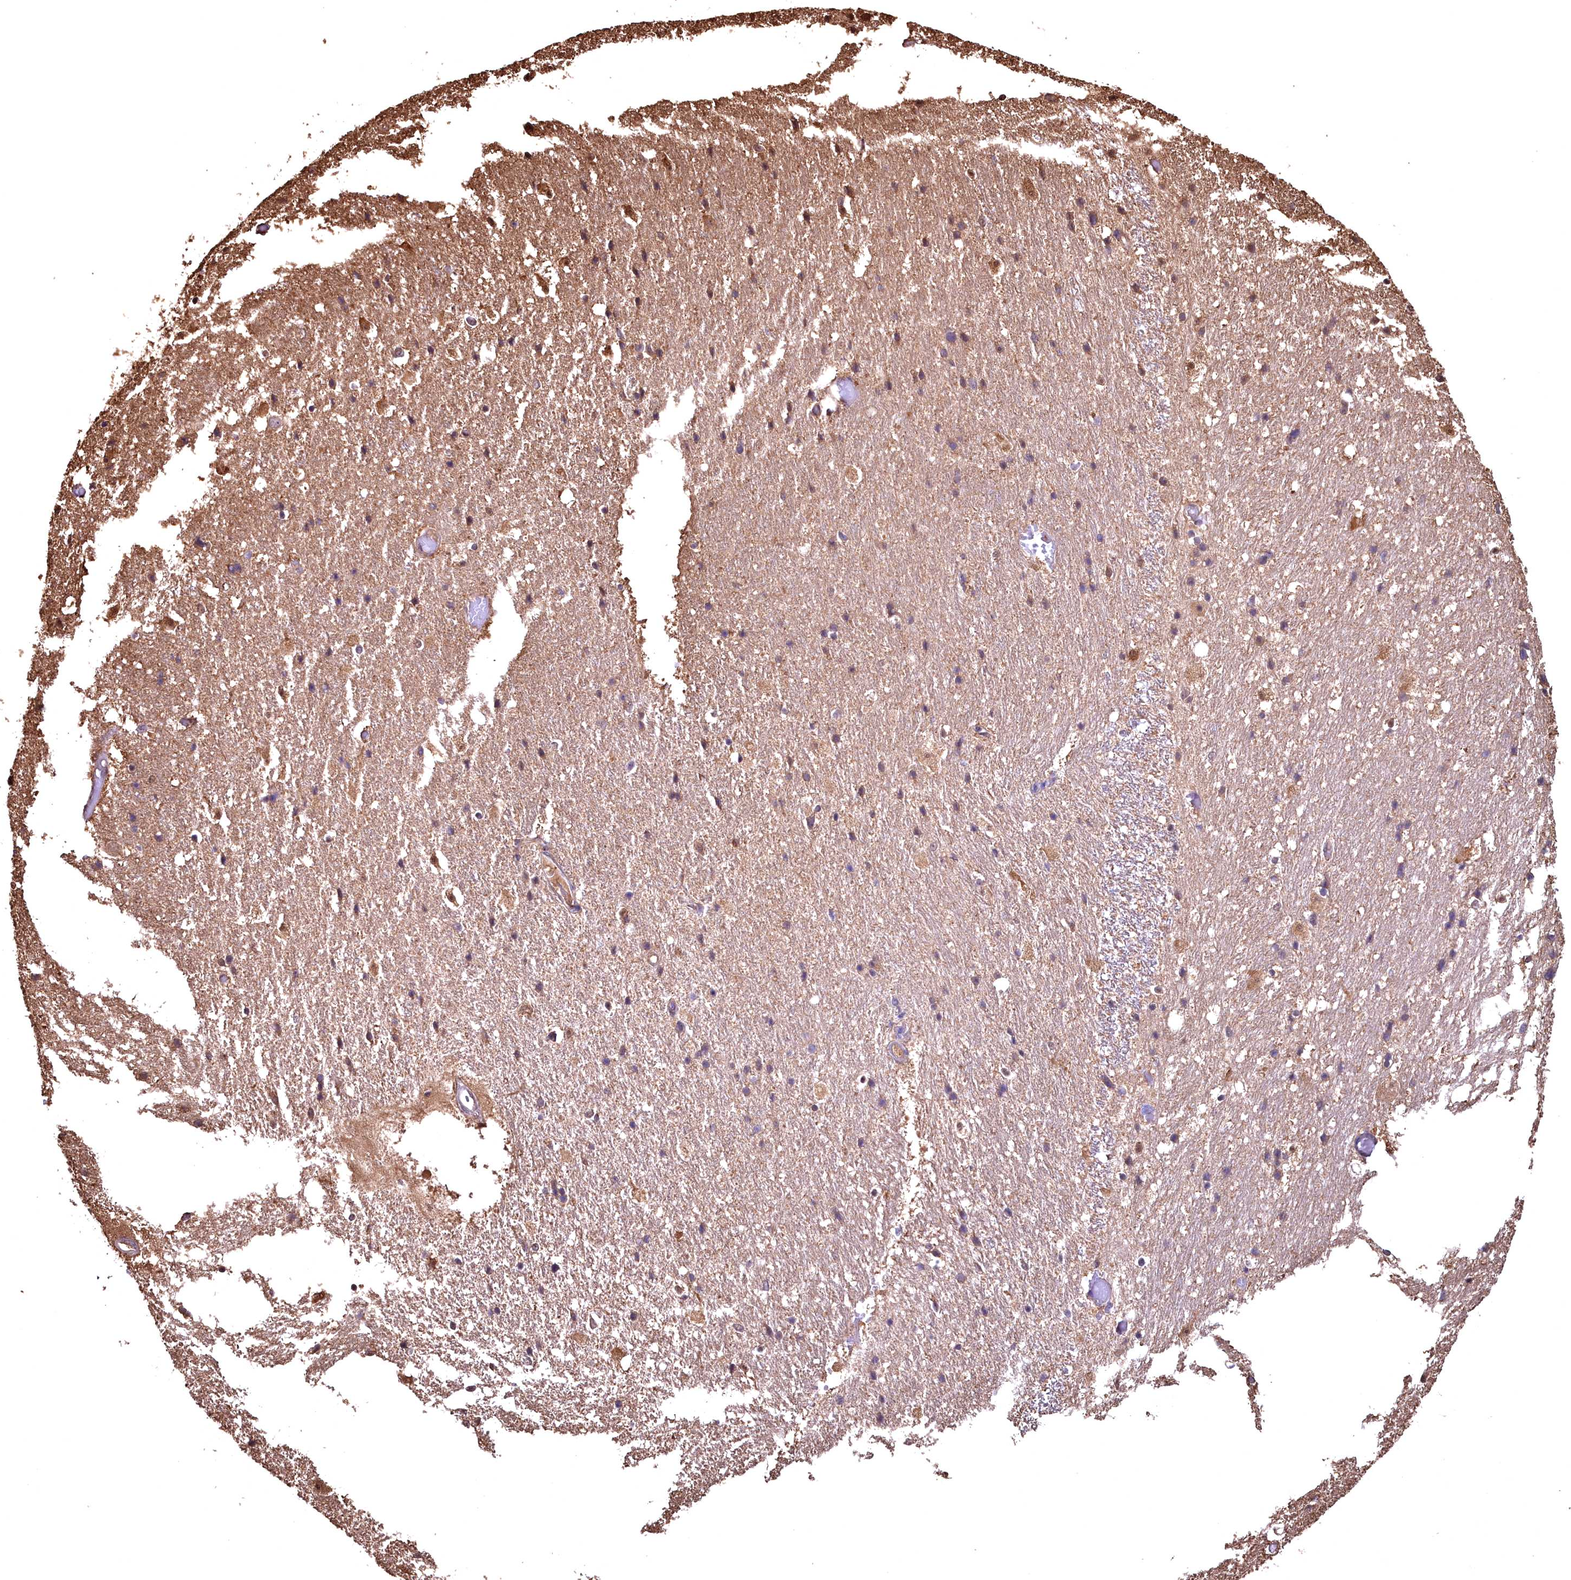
{"staining": {"intensity": "negative", "quantity": "none", "location": "none"}, "tissue": "hippocampus", "cell_type": "Glial cells", "image_type": "normal", "snomed": [{"axis": "morphology", "description": "Normal tissue, NOS"}, {"axis": "topography", "description": "Hippocampus"}], "caption": "A photomicrograph of hippocampus stained for a protein reveals no brown staining in glial cells.", "gene": "GAPDH", "patient": {"sex": "female", "age": 52}}